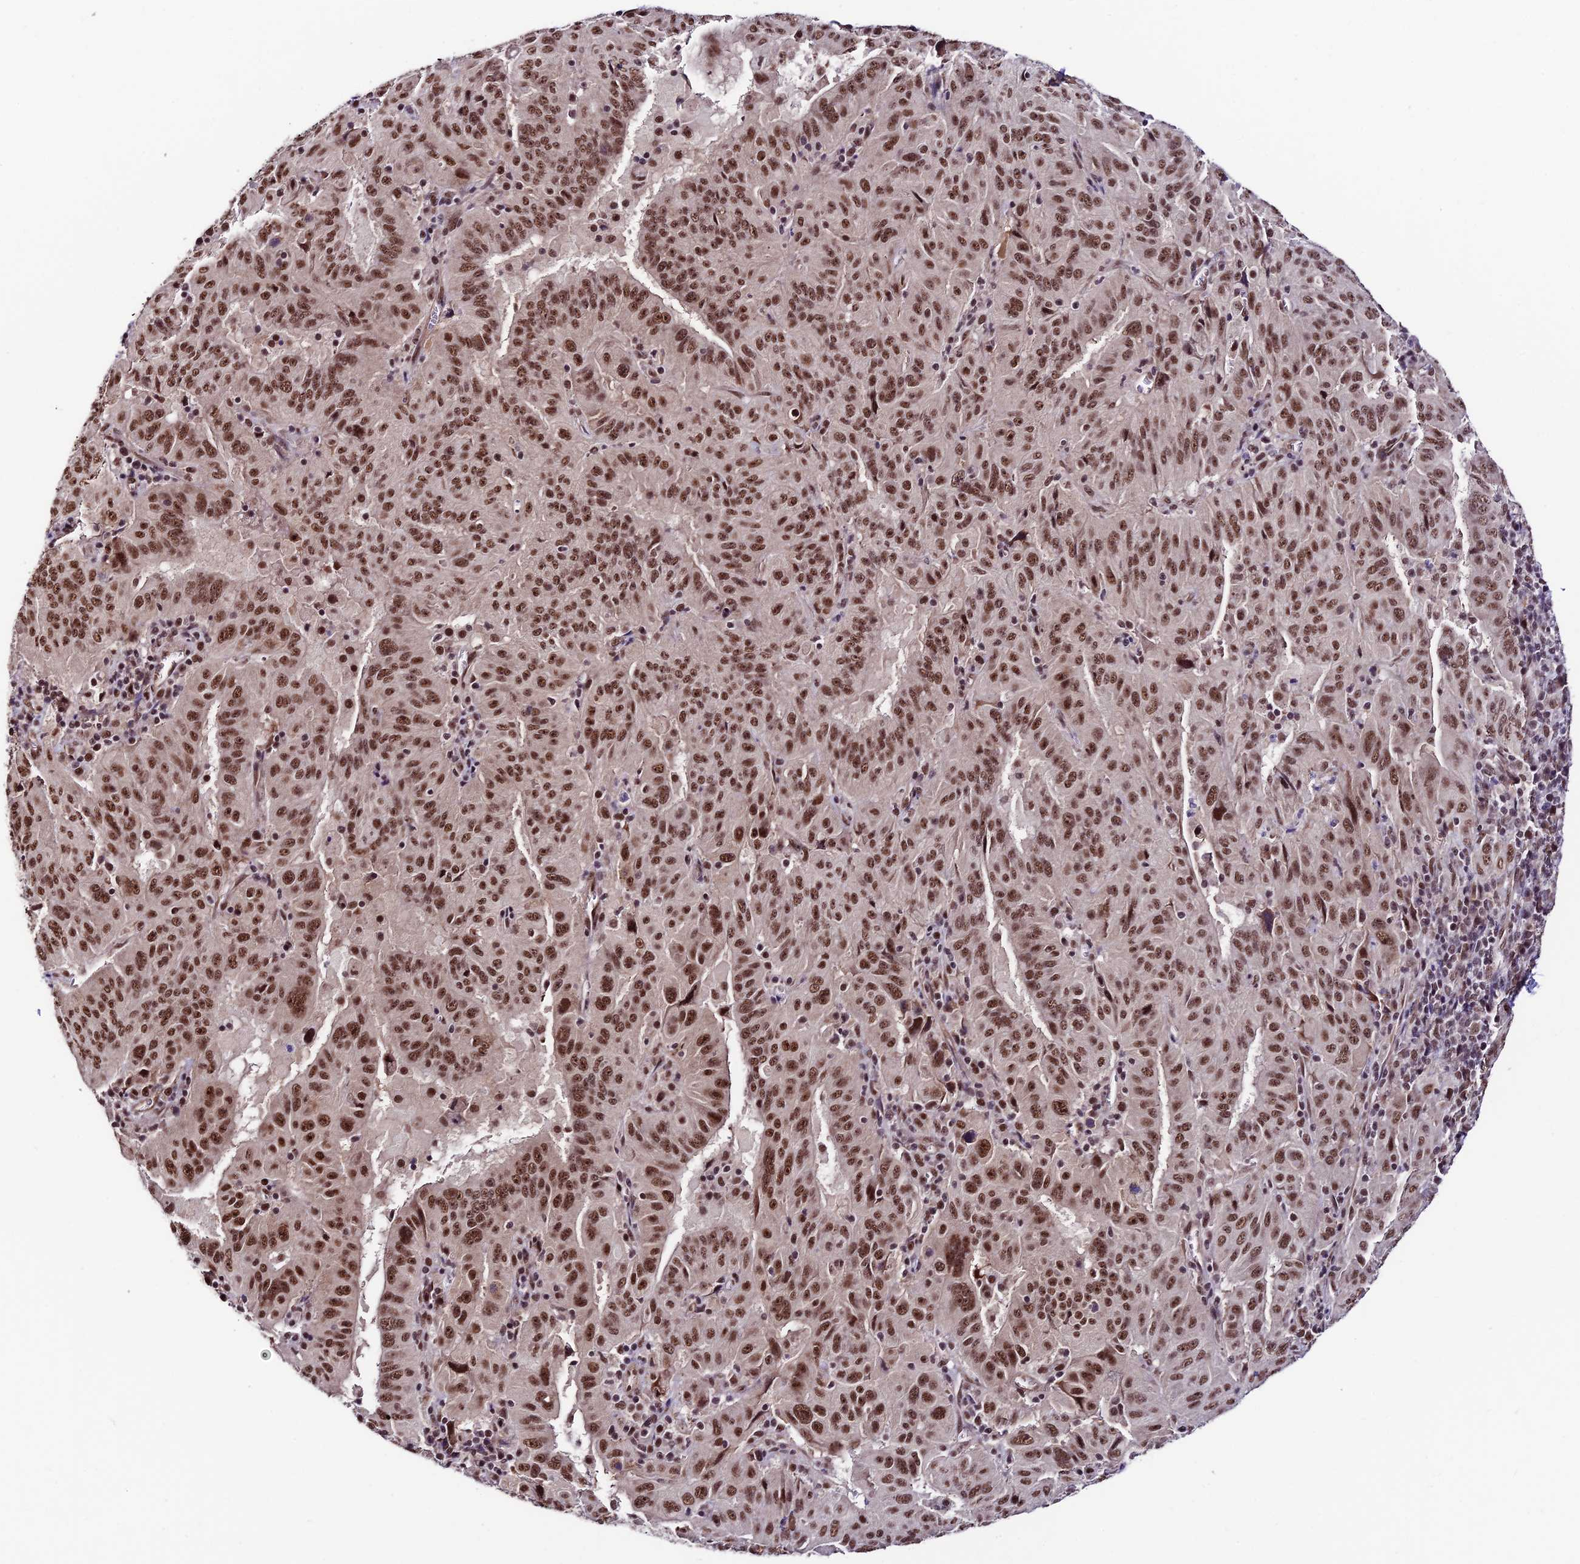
{"staining": {"intensity": "strong", "quantity": ">75%", "location": "nuclear"}, "tissue": "pancreatic cancer", "cell_type": "Tumor cells", "image_type": "cancer", "snomed": [{"axis": "morphology", "description": "Adenocarcinoma, NOS"}, {"axis": "topography", "description": "Pancreas"}], "caption": "A brown stain shows strong nuclear positivity of a protein in human pancreatic cancer tumor cells.", "gene": "RBM42", "patient": {"sex": "male", "age": 63}}